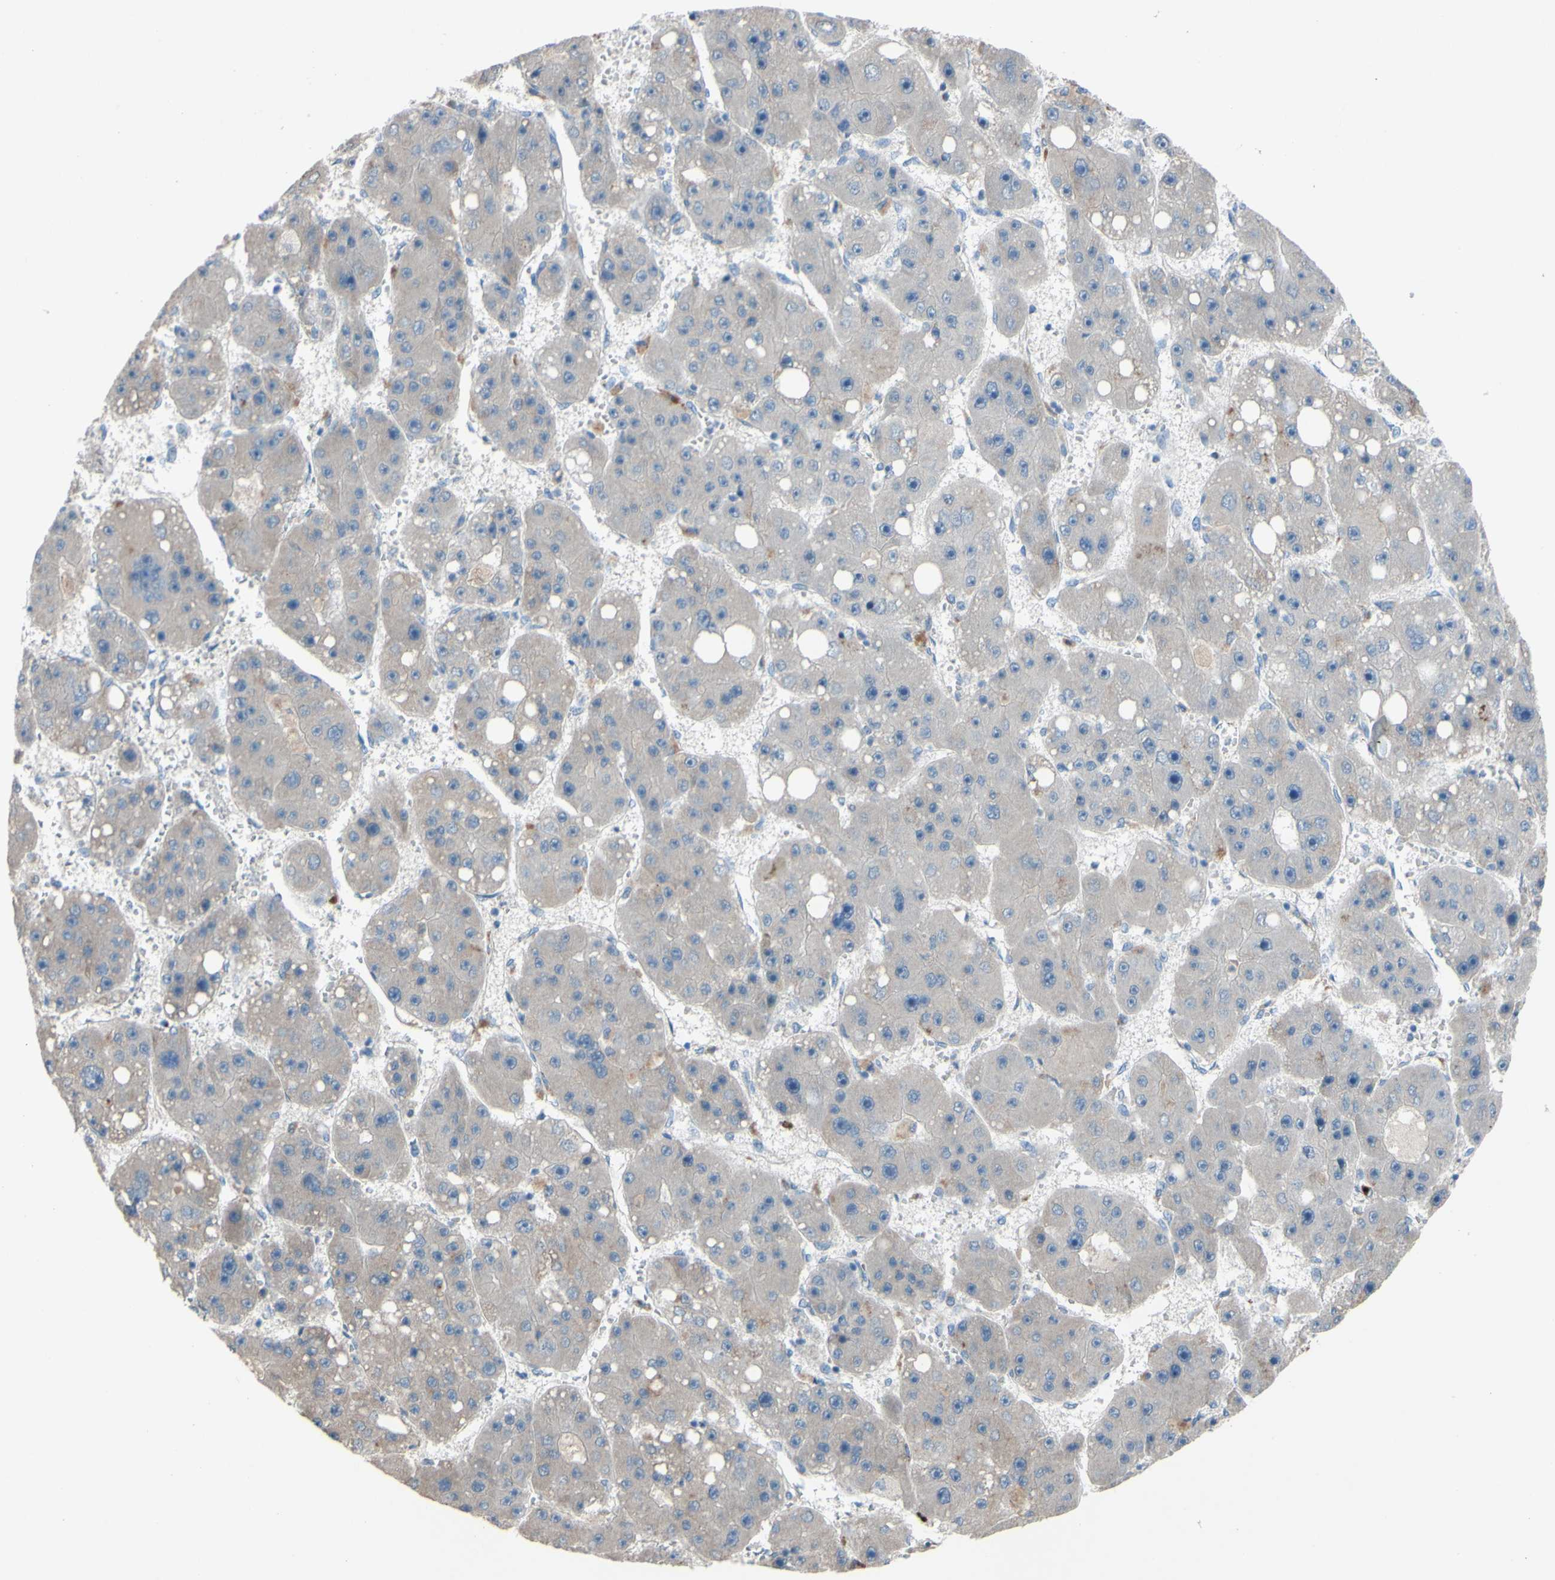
{"staining": {"intensity": "negative", "quantity": "none", "location": "none"}, "tissue": "liver cancer", "cell_type": "Tumor cells", "image_type": "cancer", "snomed": [{"axis": "morphology", "description": "Carcinoma, Hepatocellular, NOS"}, {"axis": "topography", "description": "Liver"}], "caption": "Tumor cells show no significant protein expression in liver cancer. (DAB (3,3'-diaminobenzidine) immunohistochemistry (IHC), high magnification).", "gene": "CDCP1", "patient": {"sex": "female", "age": 61}}